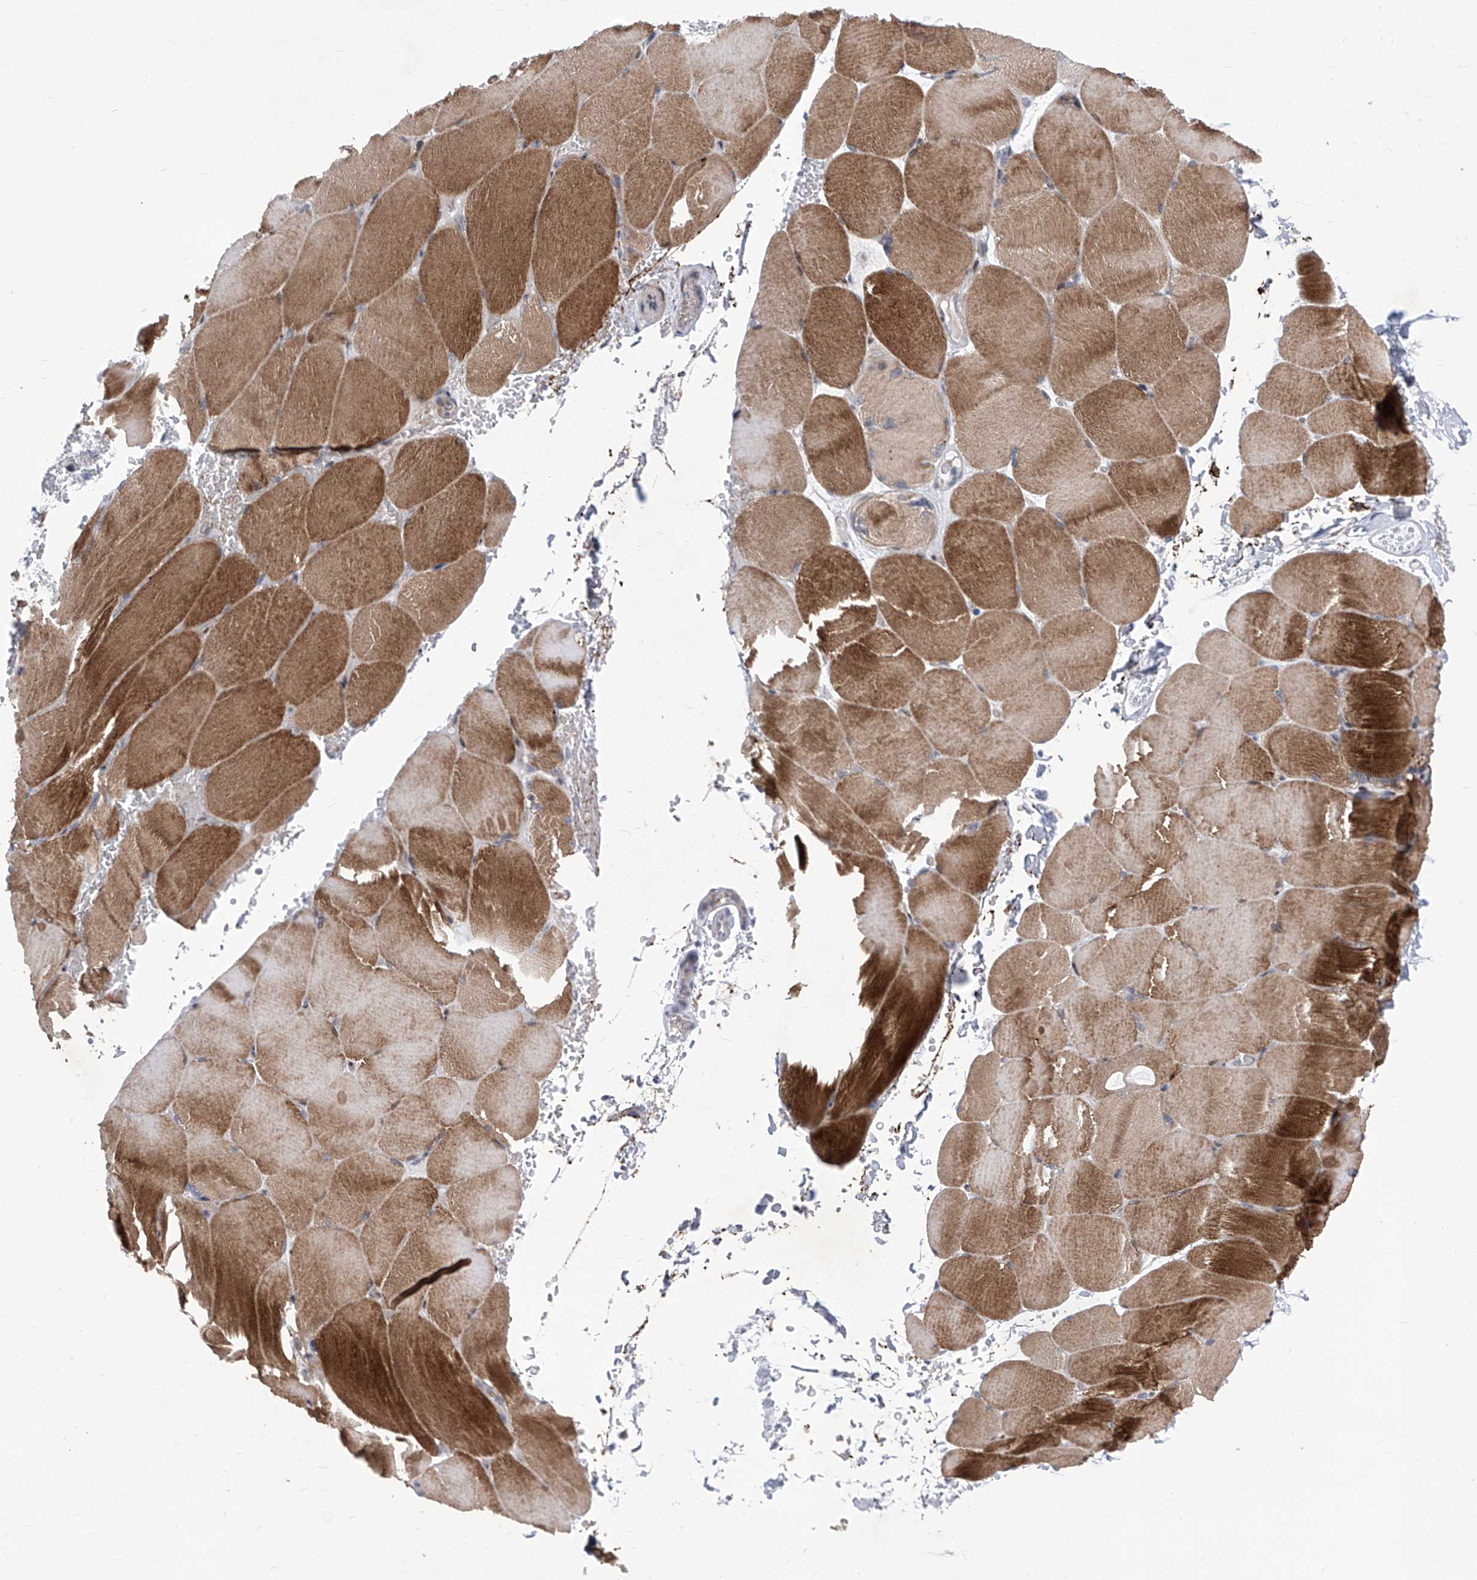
{"staining": {"intensity": "moderate", "quantity": ">75%", "location": "cytoplasmic/membranous"}, "tissue": "skeletal muscle", "cell_type": "Myocytes", "image_type": "normal", "snomed": [{"axis": "morphology", "description": "Normal tissue, NOS"}, {"axis": "topography", "description": "Skeletal muscle"}, {"axis": "topography", "description": "Parathyroid gland"}], "caption": "Protein staining exhibits moderate cytoplasmic/membranous expression in approximately >75% of myocytes in unremarkable skeletal muscle.", "gene": "NUFIP1", "patient": {"sex": "female", "age": 37}}